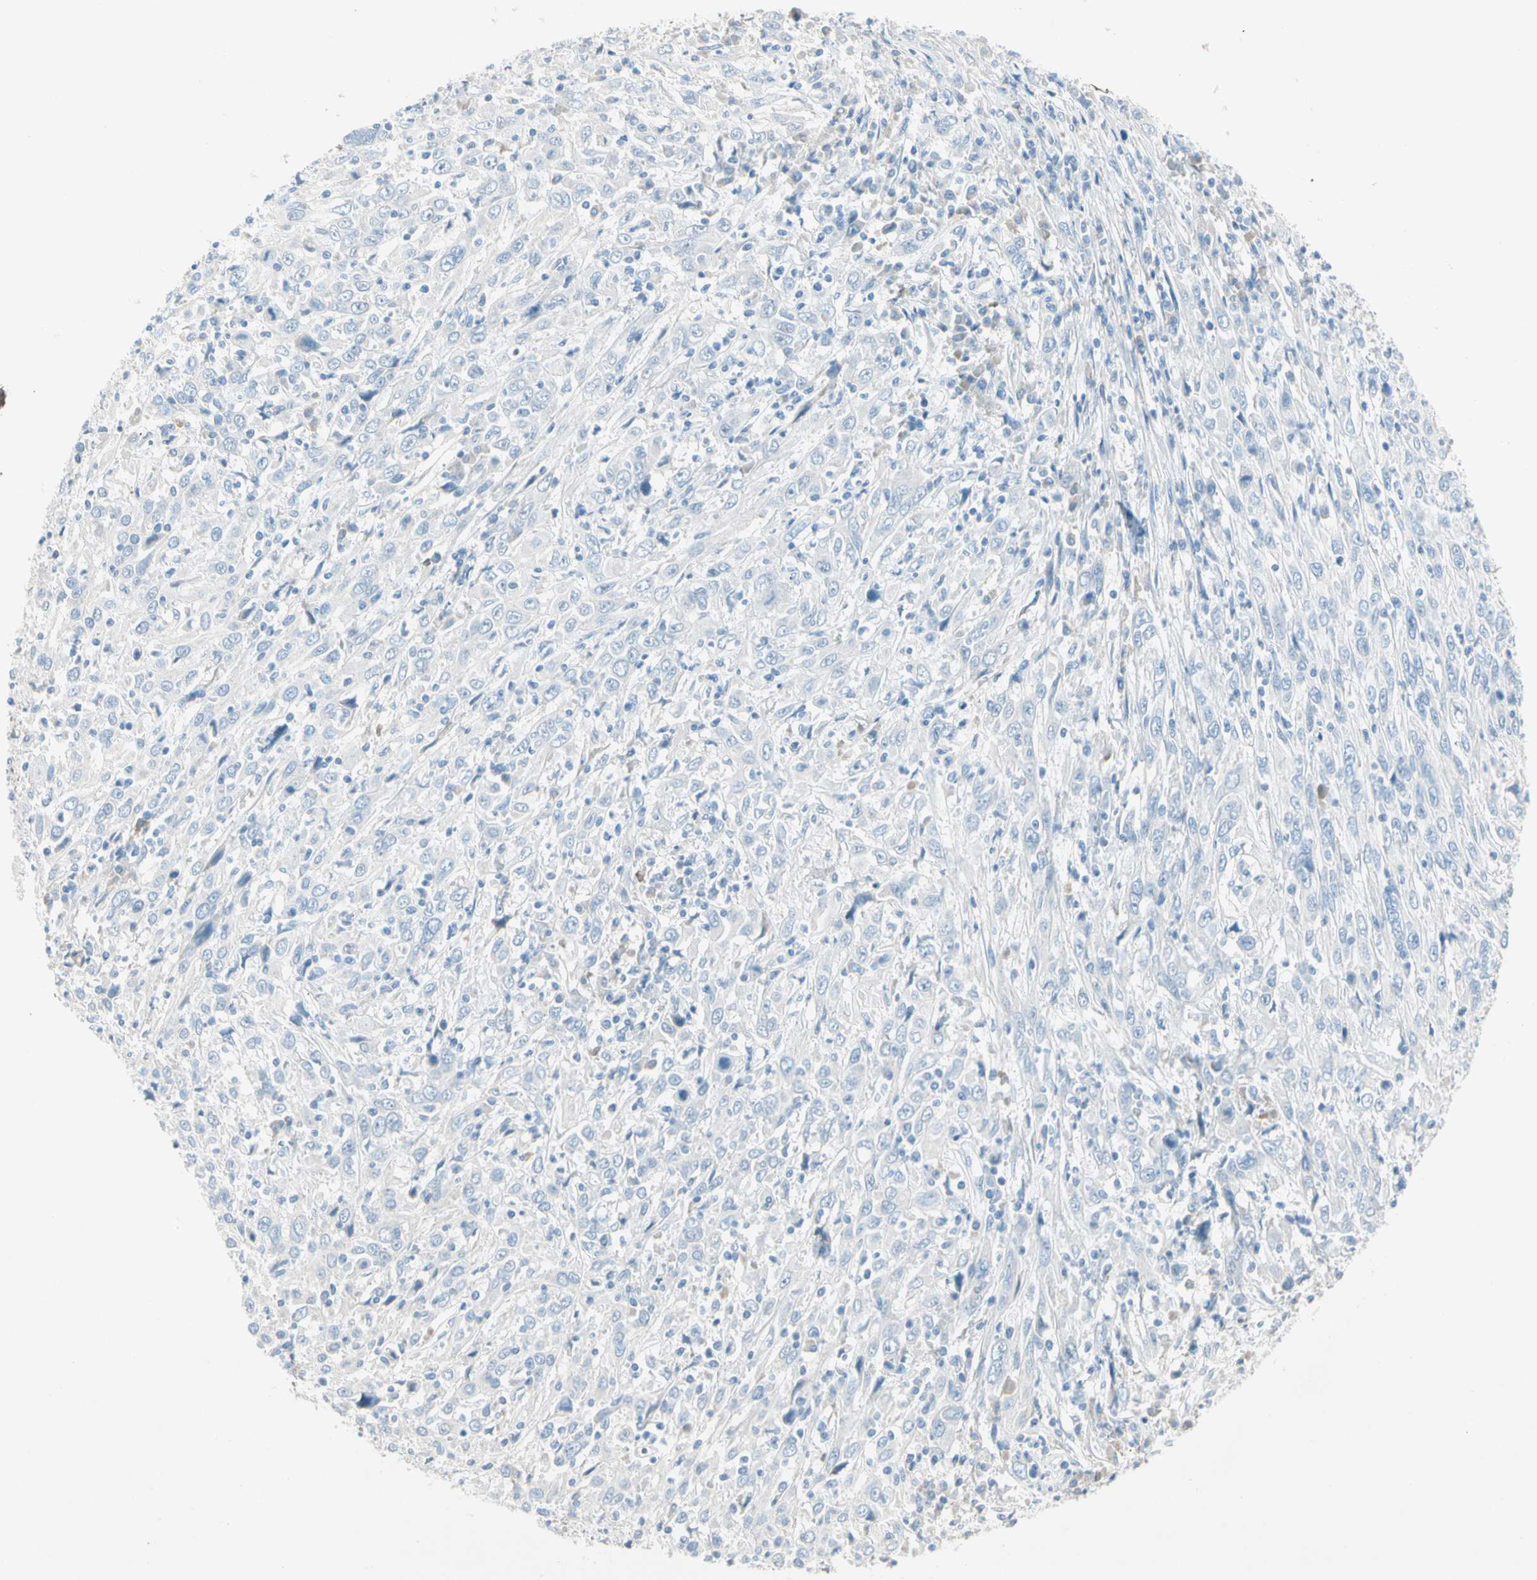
{"staining": {"intensity": "negative", "quantity": "none", "location": "none"}, "tissue": "cervical cancer", "cell_type": "Tumor cells", "image_type": "cancer", "snomed": [{"axis": "morphology", "description": "Squamous cell carcinoma, NOS"}, {"axis": "topography", "description": "Cervix"}], "caption": "Photomicrograph shows no significant protein expression in tumor cells of squamous cell carcinoma (cervical). (DAB IHC, high magnification).", "gene": "SERPIND1", "patient": {"sex": "female", "age": 46}}